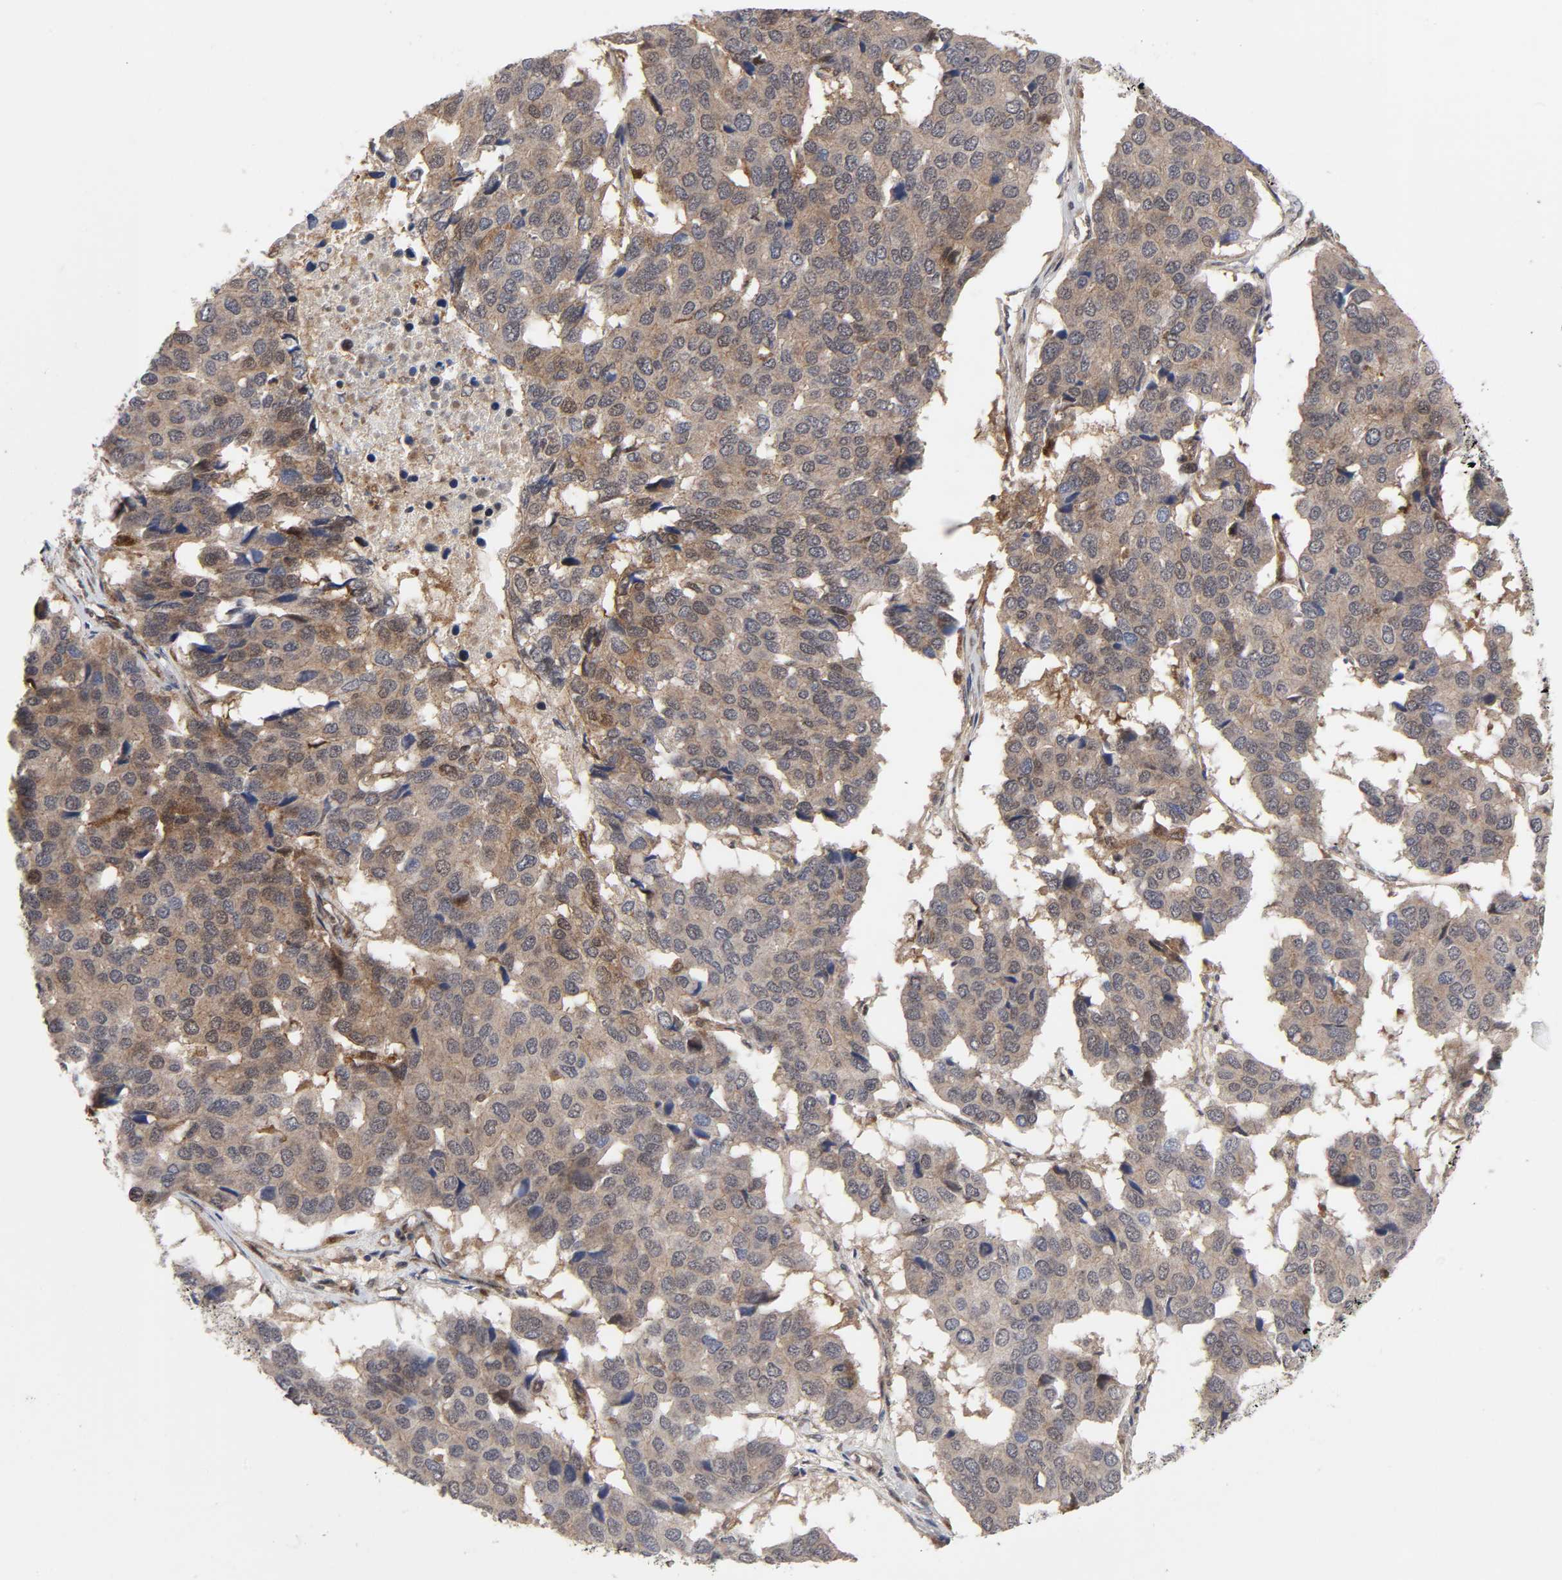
{"staining": {"intensity": "weak", "quantity": ">75%", "location": "cytoplasmic/membranous,nuclear"}, "tissue": "pancreatic cancer", "cell_type": "Tumor cells", "image_type": "cancer", "snomed": [{"axis": "morphology", "description": "Adenocarcinoma, NOS"}, {"axis": "topography", "description": "Pancreas"}], "caption": "Brown immunohistochemical staining in human pancreatic cancer reveals weak cytoplasmic/membranous and nuclear staining in about >75% of tumor cells.", "gene": "CASP9", "patient": {"sex": "male", "age": 50}}